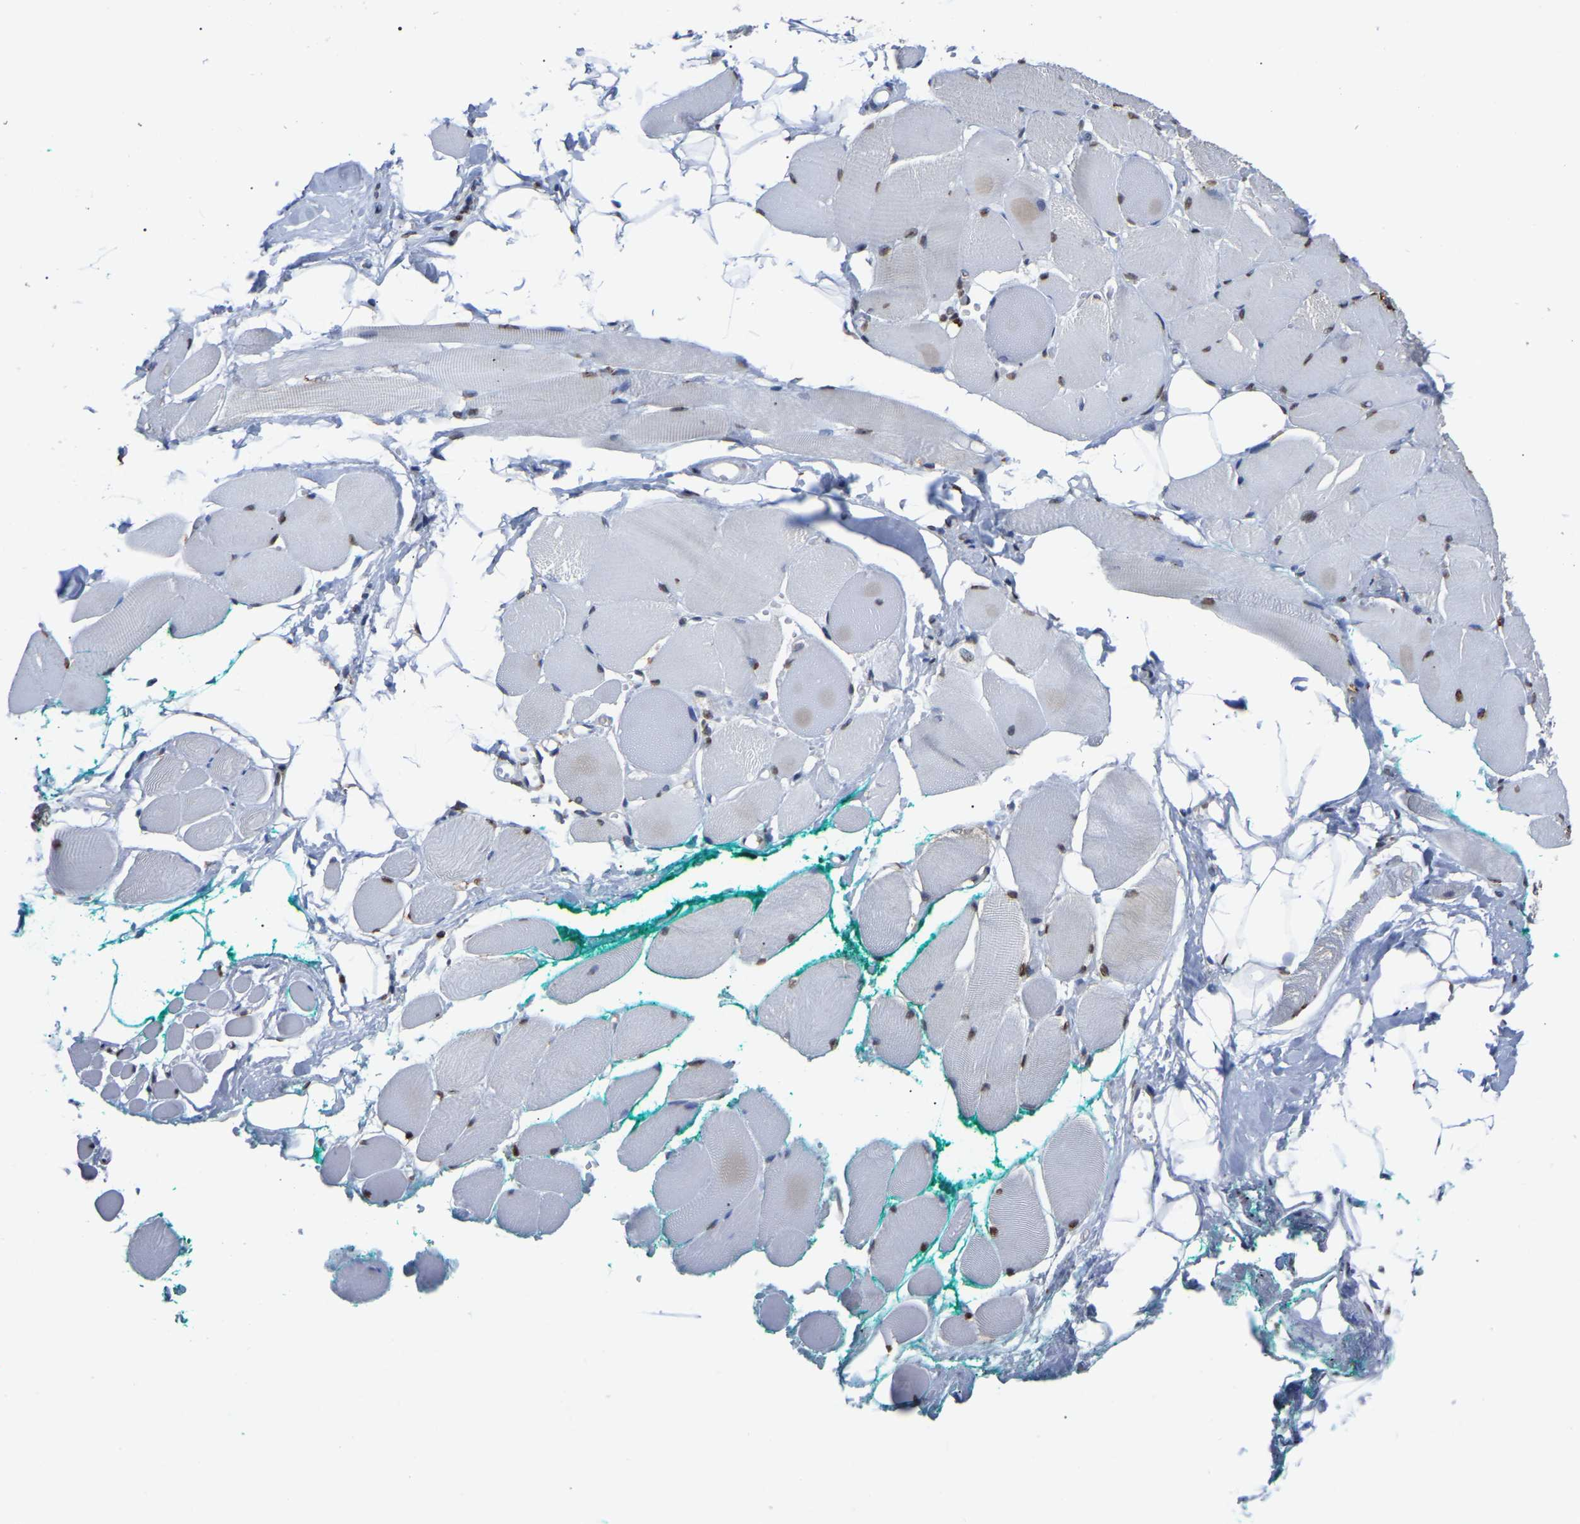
{"staining": {"intensity": "moderate", "quantity": "25%-75%", "location": "nuclear"}, "tissue": "skeletal muscle", "cell_type": "Myocytes", "image_type": "normal", "snomed": [{"axis": "morphology", "description": "Normal tissue, NOS"}, {"axis": "topography", "description": "Skeletal muscle"}, {"axis": "topography", "description": "Peripheral nerve tissue"}], "caption": "Myocytes display medium levels of moderate nuclear staining in approximately 25%-75% of cells in unremarkable skeletal muscle.", "gene": "RBL2", "patient": {"sex": "female", "age": 84}}